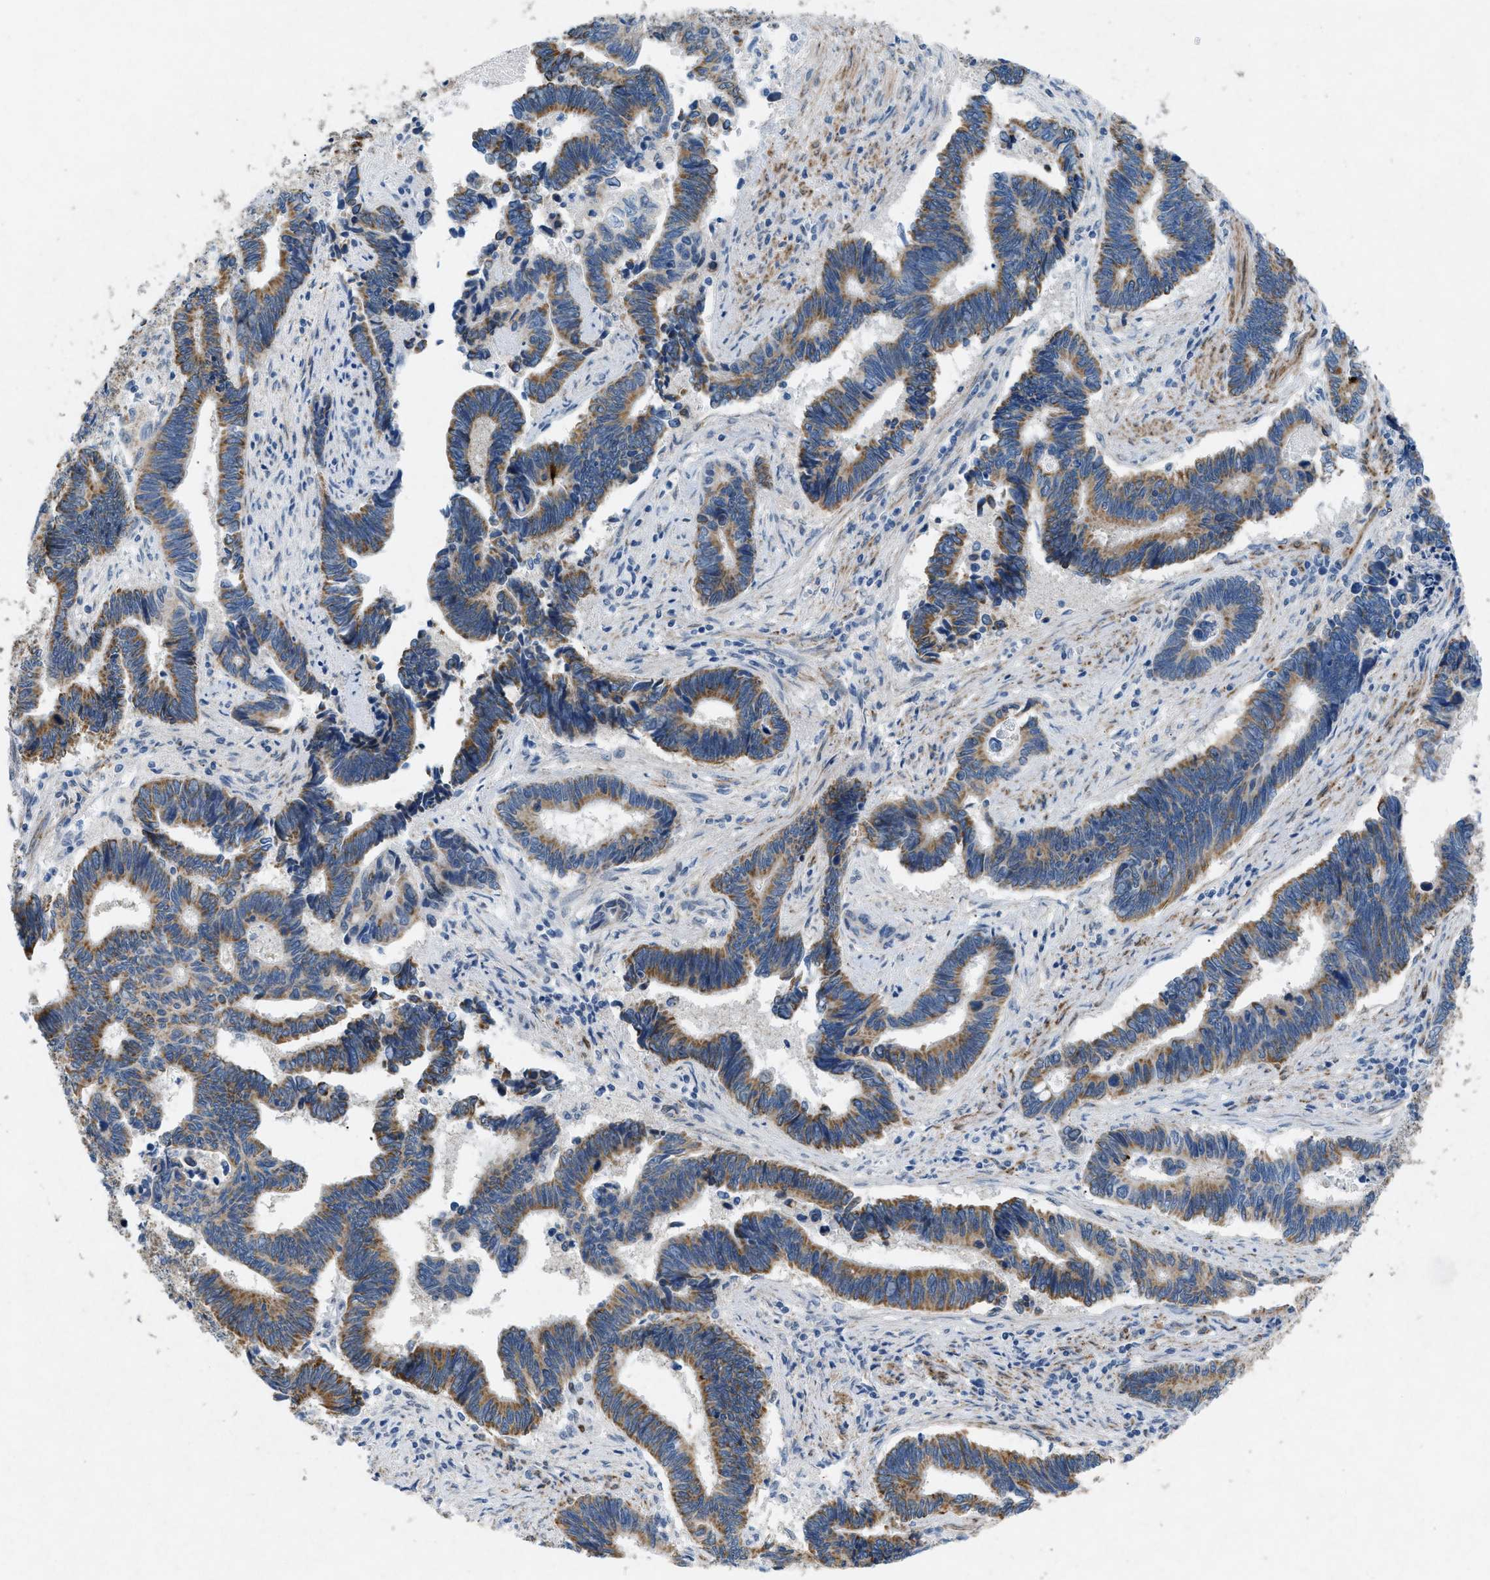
{"staining": {"intensity": "moderate", "quantity": ">75%", "location": "cytoplasmic/membranous"}, "tissue": "pancreatic cancer", "cell_type": "Tumor cells", "image_type": "cancer", "snomed": [{"axis": "morphology", "description": "Adenocarcinoma, NOS"}, {"axis": "topography", "description": "Pancreas"}], "caption": "Immunohistochemistry of pancreatic adenocarcinoma exhibits medium levels of moderate cytoplasmic/membranous expression in about >75% of tumor cells.", "gene": "TASOR", "patient": {"sex": "female", "age": 70}}